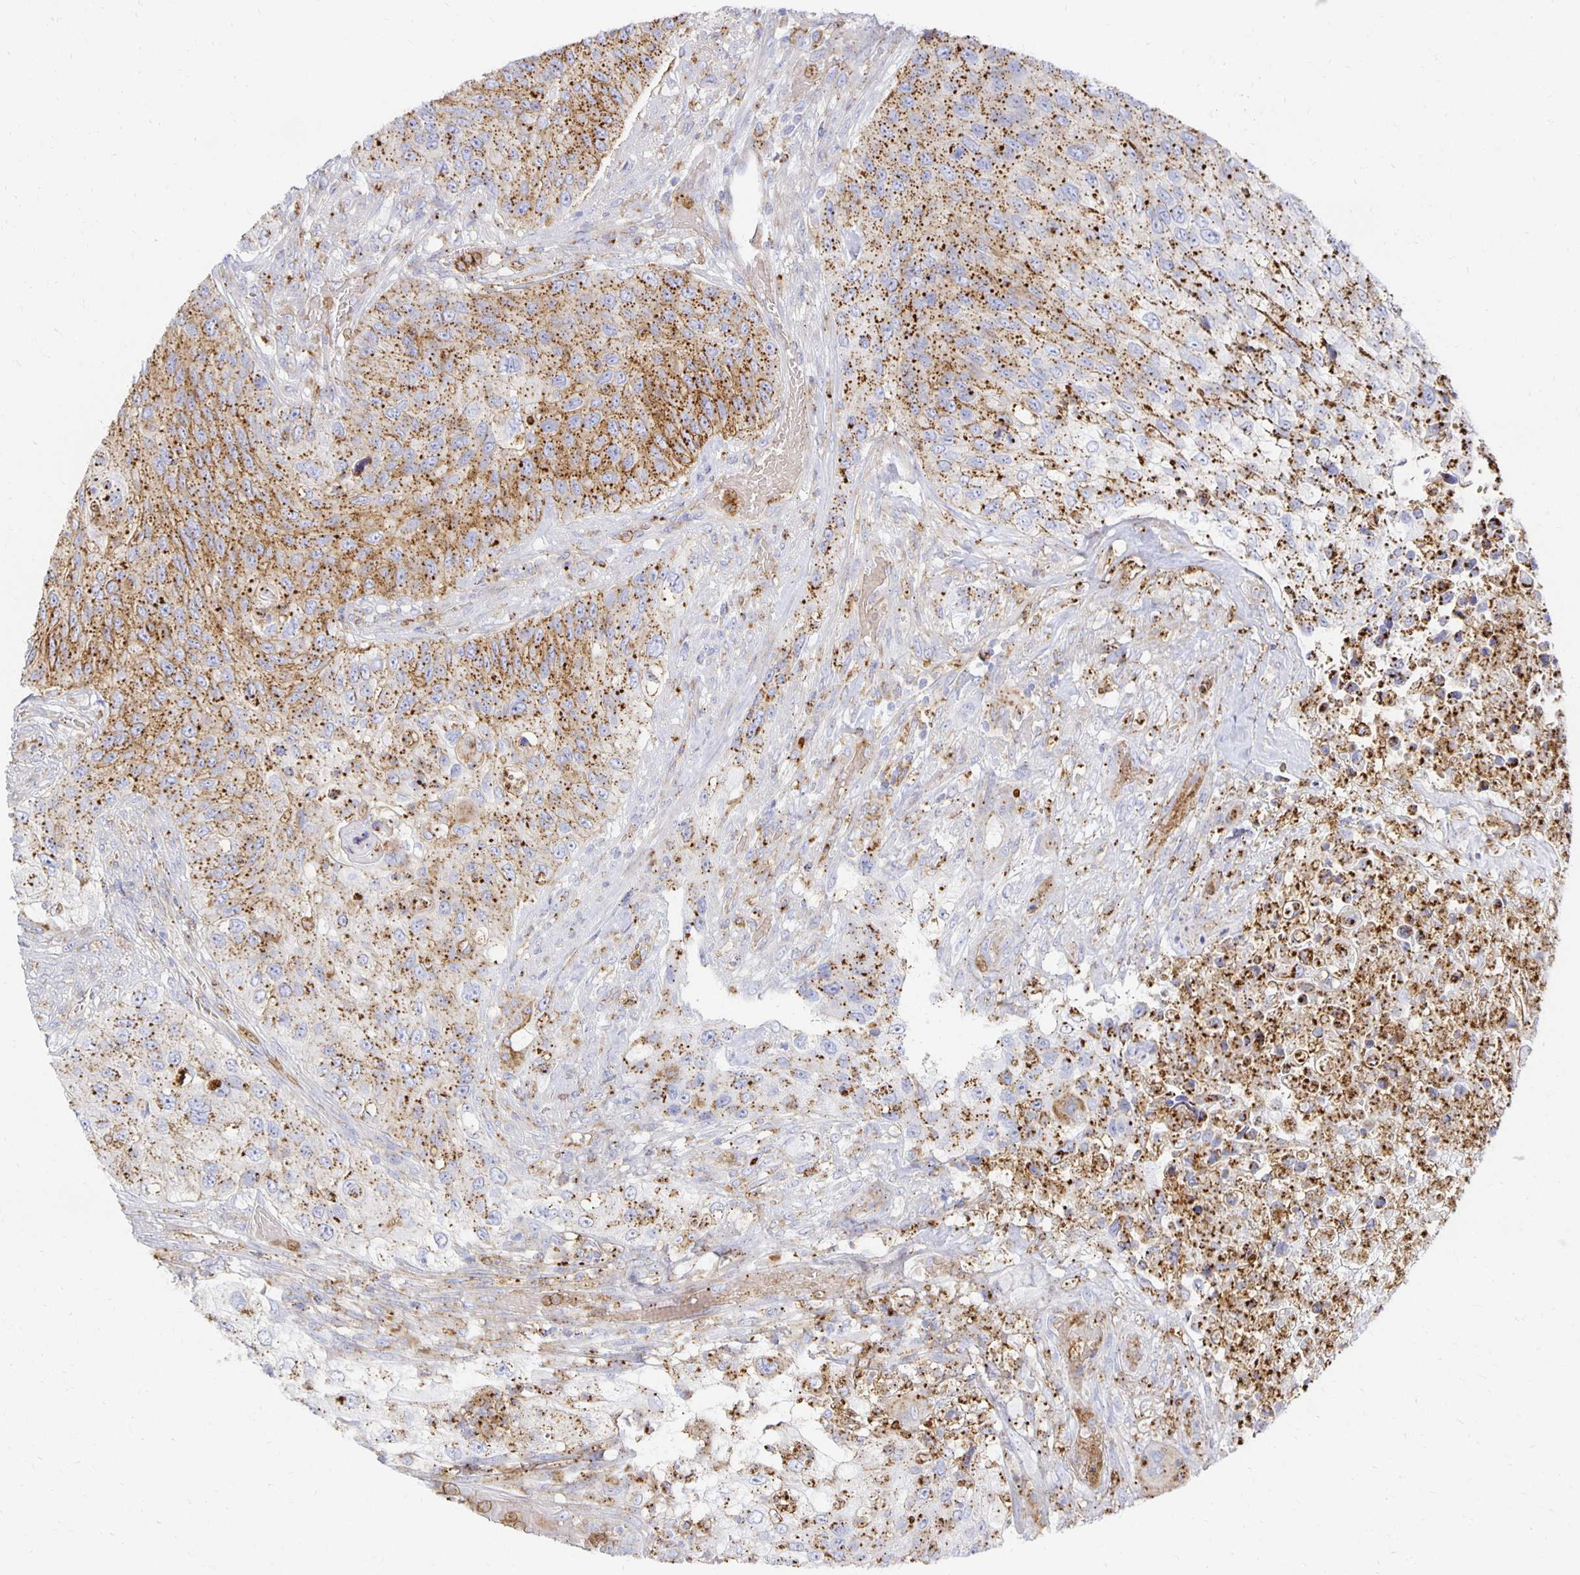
{"staining": {"intensity": "strong", "quantity": ">75%", "location": "cytoplasmic/membranous"}, "tissue": "urothelial cancer", "cell_type": "Tumor cells", "image_type": "cancer", "snomed": [{"axis": "morphology", "description": "Urothelial carcinoma, High grade"}, {"axis": "topography", "description": "Urinary bladder"}], "caption": "This image shows immunohistochemistry (IHC) staining of urothelial cancer, with high strong cytoplasmic/membranous expression in about >75% of tumor cells.", "gene": "TAAR1", "patient": {"sex": "female", "age": 60}}